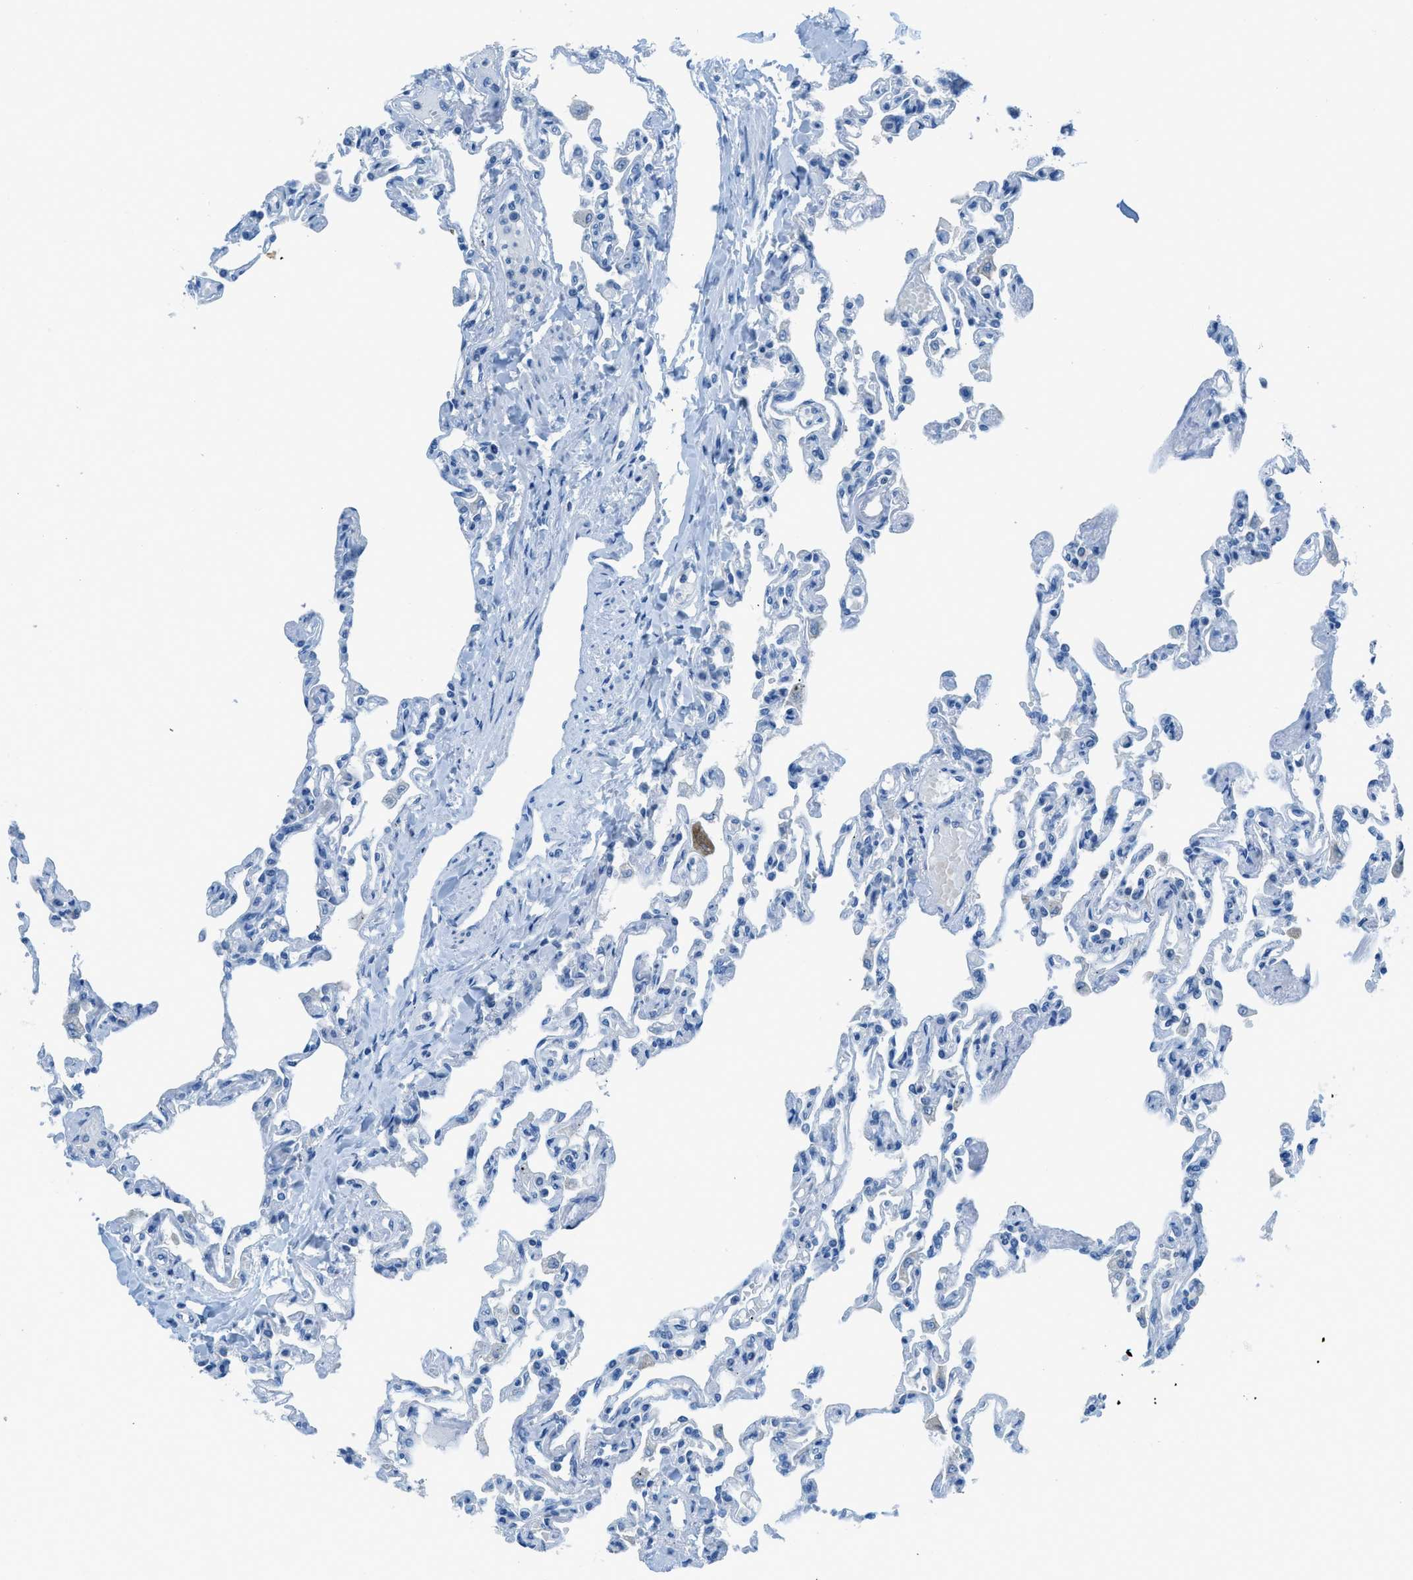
{"staining": {"intensity": "negative", "quantity": "none", "location": "none"}, "tissue": "lung", "cell_type": "Alveolar cells", "image_type": "normal", "snomed": [{"axis": "morphology", "description": "Normal tissue, NOS"}, {"axis": "topography", "description": "Lung"}], "caption": "DAB (3,3'-diaminobenzidine) immunohistochemical staining of benign lung displays no significant staining in alveolar cells. (DAB (3,3'-diaminobenzidine) immunohistochemistry with hematoxylin counter stain).", "gene": "ACAN", "patient": {"sex": "male", "age": 21}}